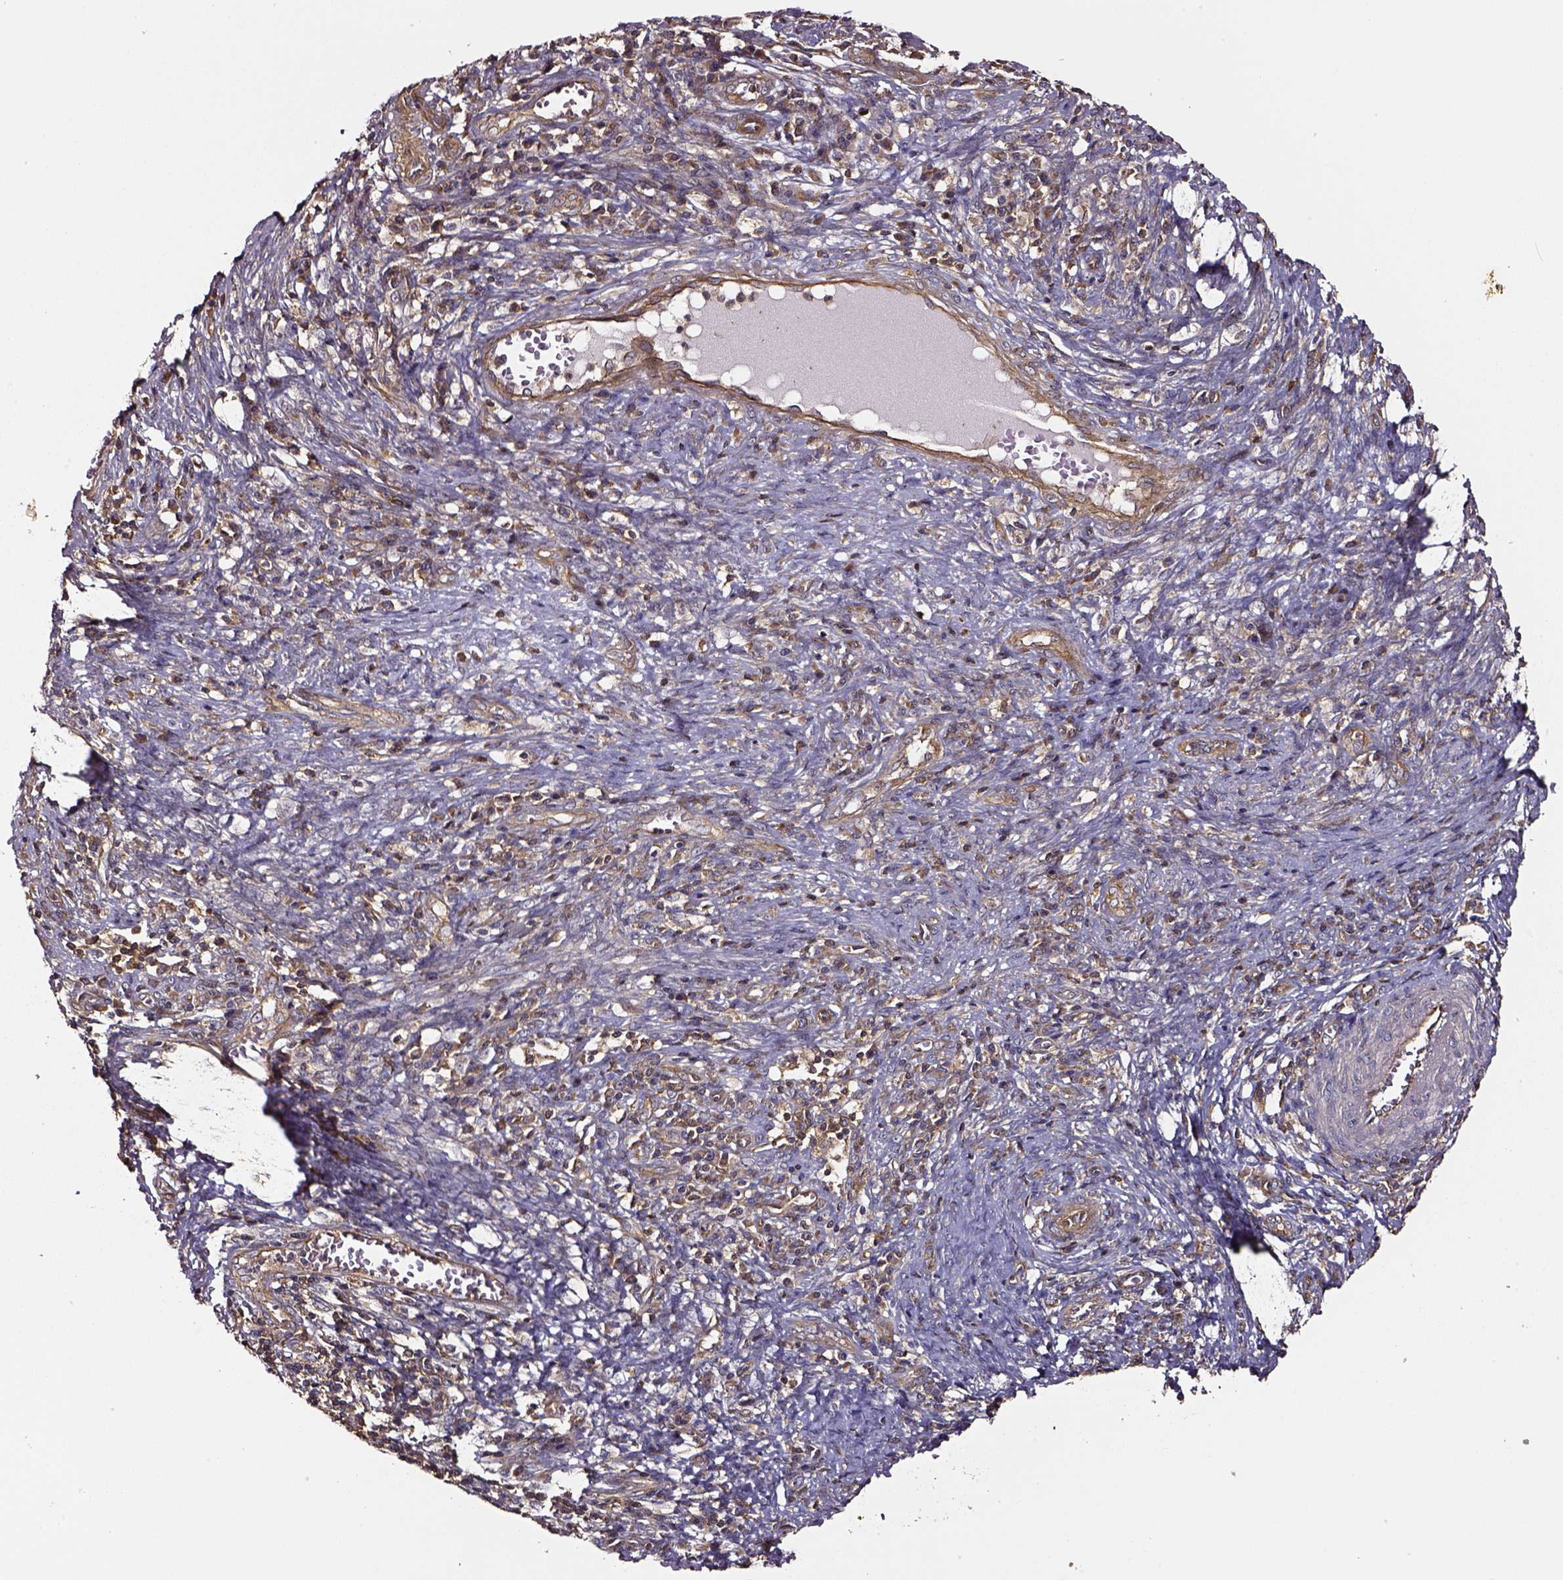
{"staining": {"intensity": "moderate", "quantity": ">75%", "location": "cytoplasmic/membranous"}, "tissue": "cervical cancer", "cell_type": "Tumor cells", "image_type": "cancer", "snomed": [{"axis": "morphology", "description": "Squamous cell carcinoma, NOS"}, {"axis": "topography", "description": "Cervix"}], "caption": "This histopathology image displays immunohistochemistry staining of squamous cell carcinoma (cervical), with medium moderate cytoplasmic/membranous staining in approximately >75% of tumor cells.", "gene": "RASSF5", "patient": {"sex": "female", "age": 39}}